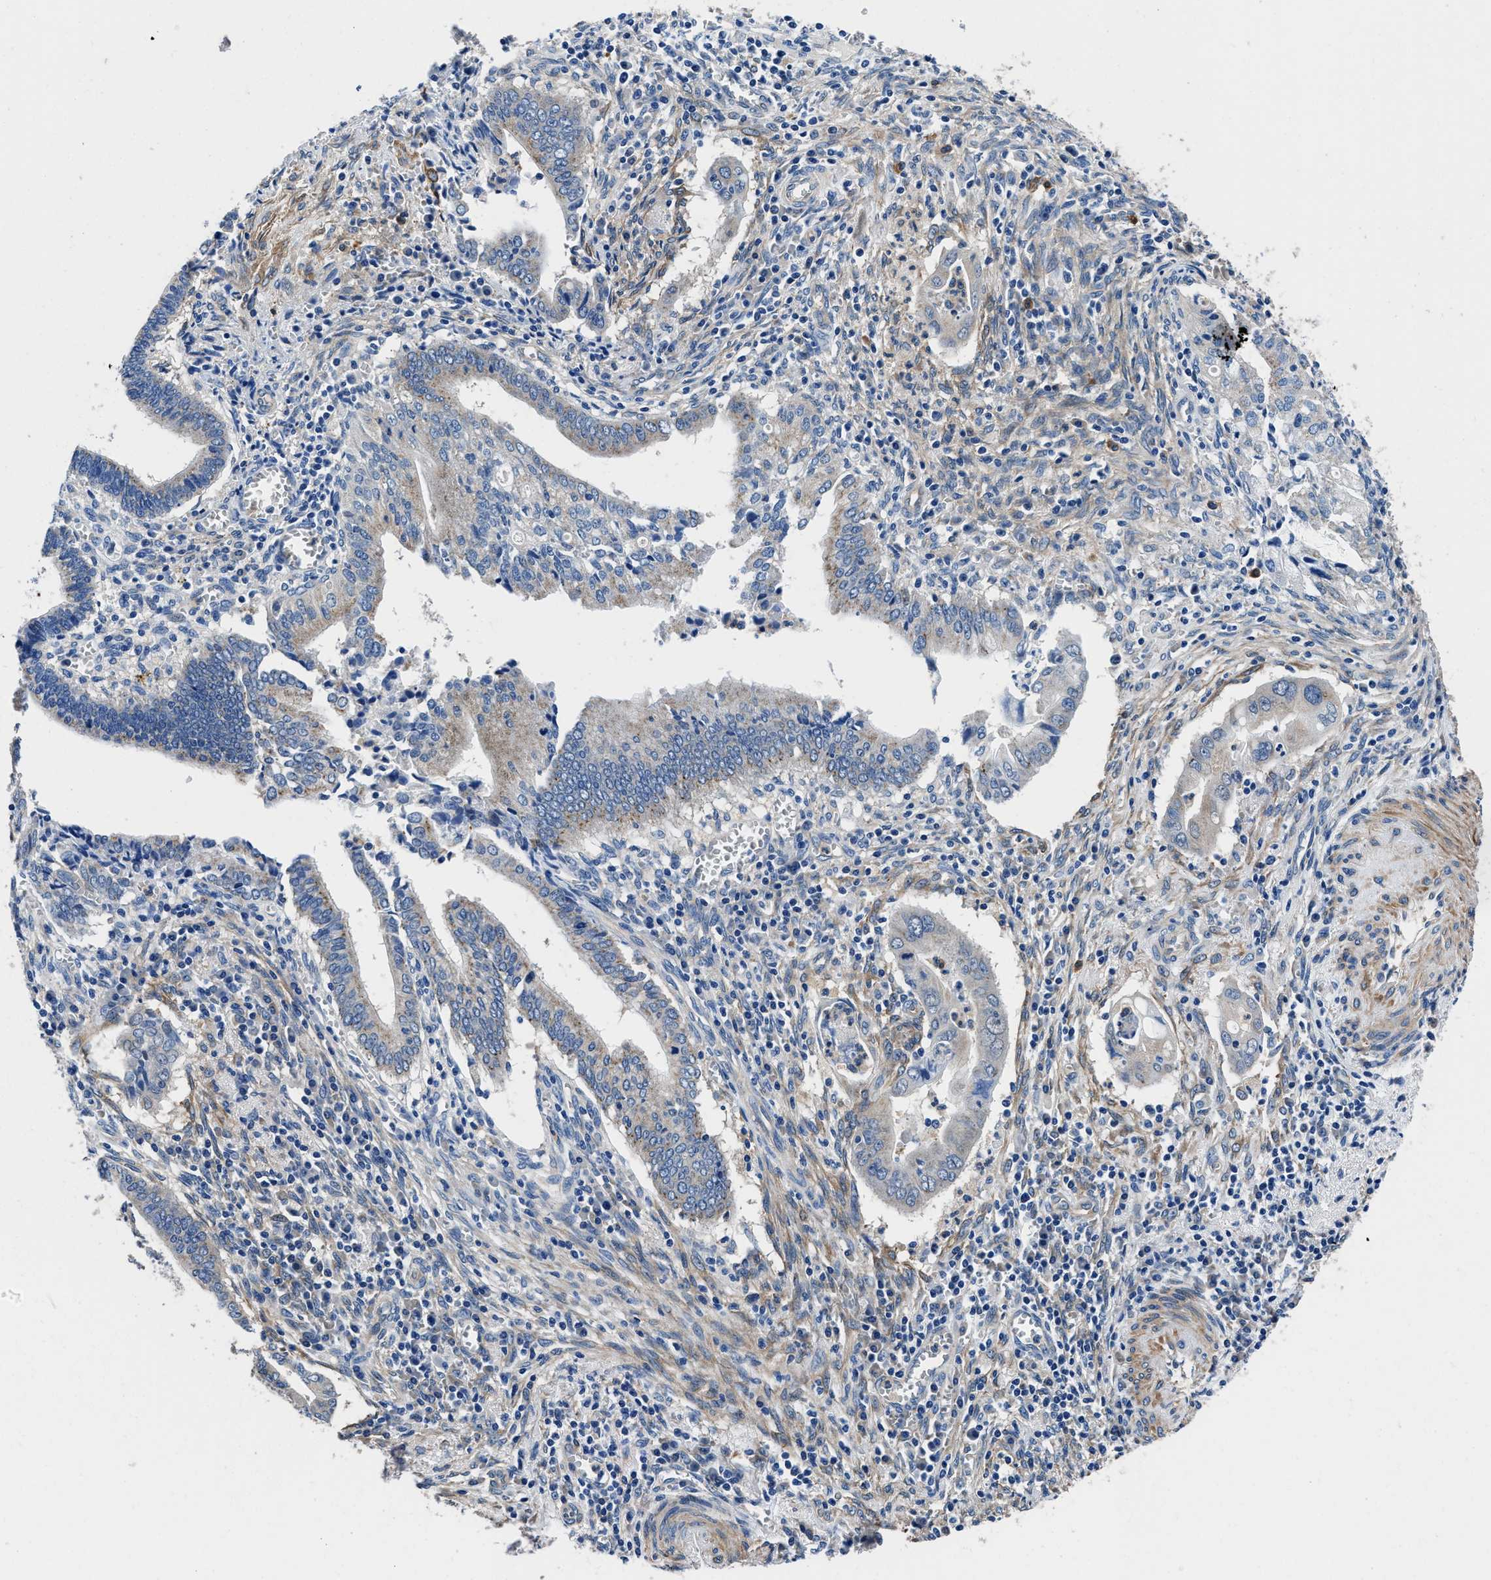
{"staining": {"intensity": "weak", "quantity": "<25%", "location": "cytoplasmic/membranous"}, "tissue": "cervical cancer", "cell_type": "Tumor cells", "image_type": "cancer", "snomed": [{"axis": "morphology", "description": "Adenocarcinoma, NOS"}, {"axis": "topography", "description": "Cervix"}], "caption": "A photomicrograph of human cervical cancer (adenocarcinoma) is negative for staining in tumor cells.", "gene": "NEU1", "patient": {"sex": "female", "age": 44}}